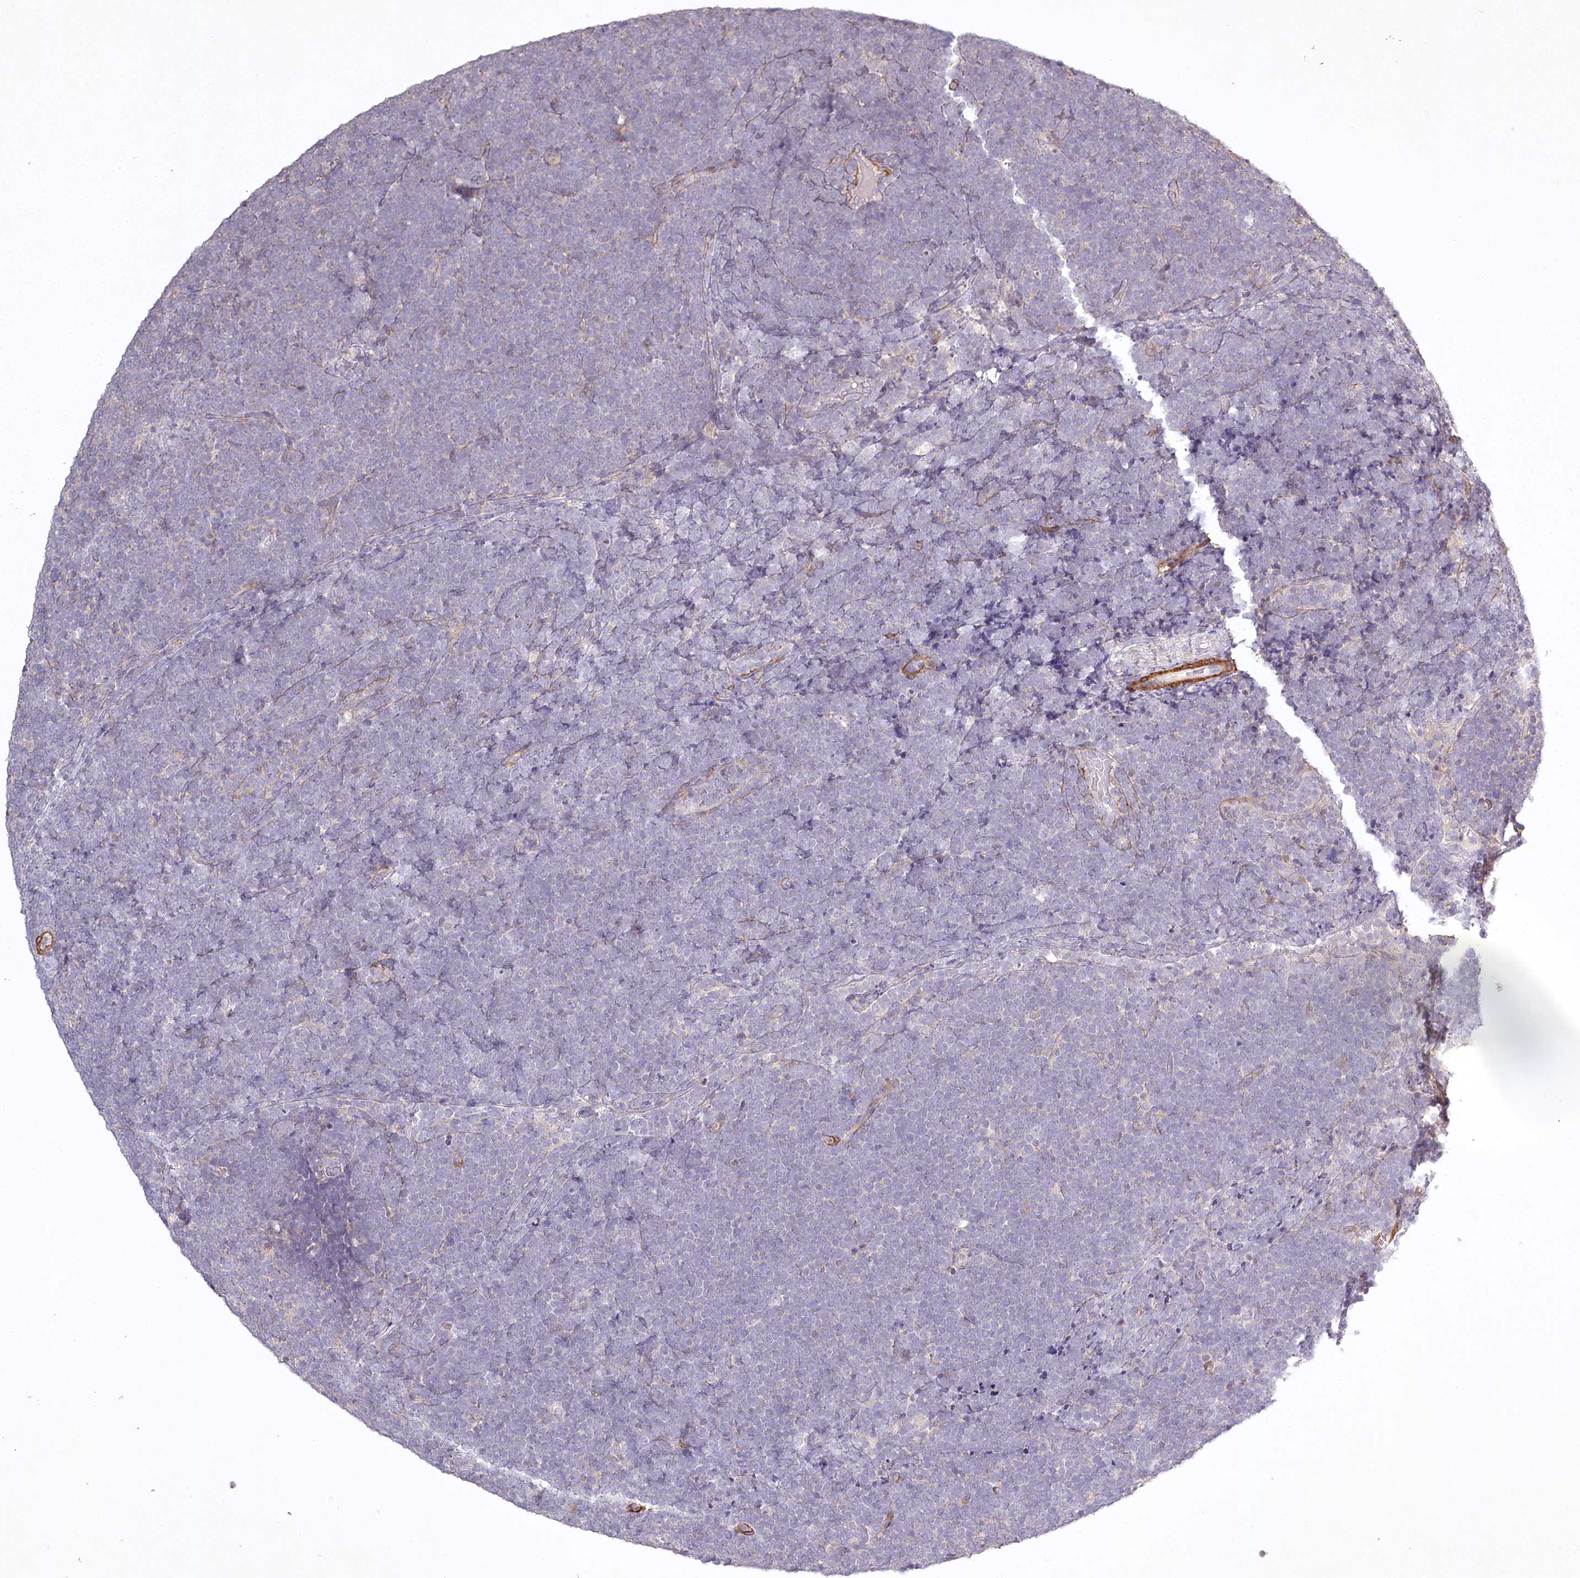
{"staining": {"intensity": "negative", "quantity": "none", "location": "none"}, "tissue": "lymphoma", "cell_type": "Tumor cells", "image_type": "cancer", "snomed": [{"axis": "morphology", "description": "Malignant lymphoma, non-Hodgkin's type, High grade"}, {"axis": "topography", "description": "Lymph node"}], "caption": "The IHC histopathology image has no significant expression in tumor cells of lymphoma tissue. (IHC, brightfield microscopy, high magnification).", "gene": "INPP4B", "patient": {"sex": "male", "age": 13}}